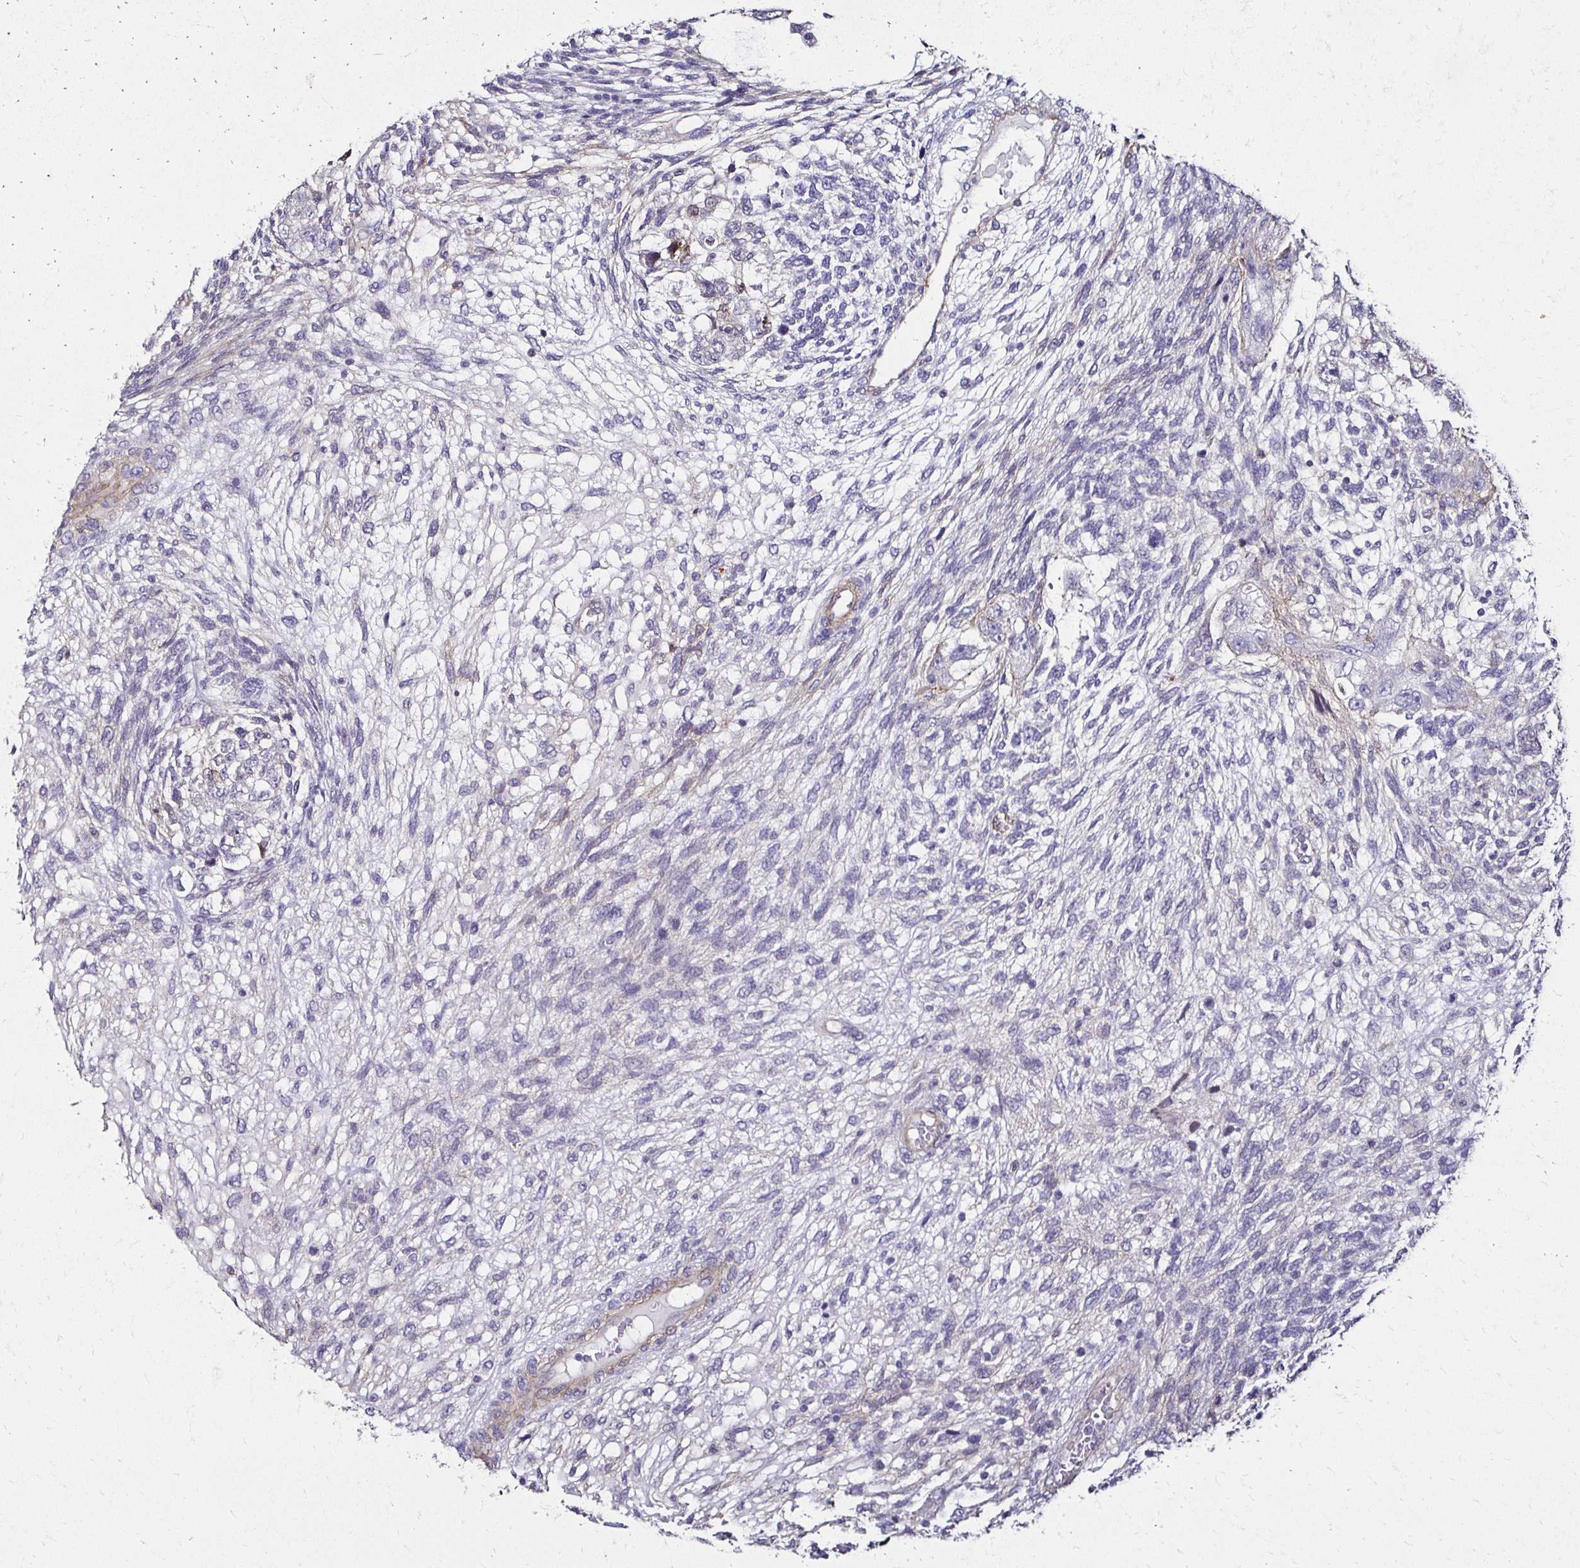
{"staining": {"intensity": "negative", "quantity": "none", "location": "none"}, "tissue": "testis cancer", "cell_type": "Tumor cells", "image_type": "cancer", "snomed": [{"axis": "morphology", "description": "Normal tissue, NOS"}, {"axis": "morphology", "description": "Carcinoma, Embryonal, NOS"}, {"axis": "topography", "description": "Testis"}], "caption": "A high-resolution image shows immunohistochemistry staining of embryonal carcinoma (testis), which exhibits no significant expression in tumor cells. Brightfield microscopy of immunohistochemistry stained with DAB (3,3'-diaminobenzidine) (brown) and hematoxylin (blue), captured at high magnification.", "gene": "ITGB1", "patient": {"sex": "male", "age": 36}}